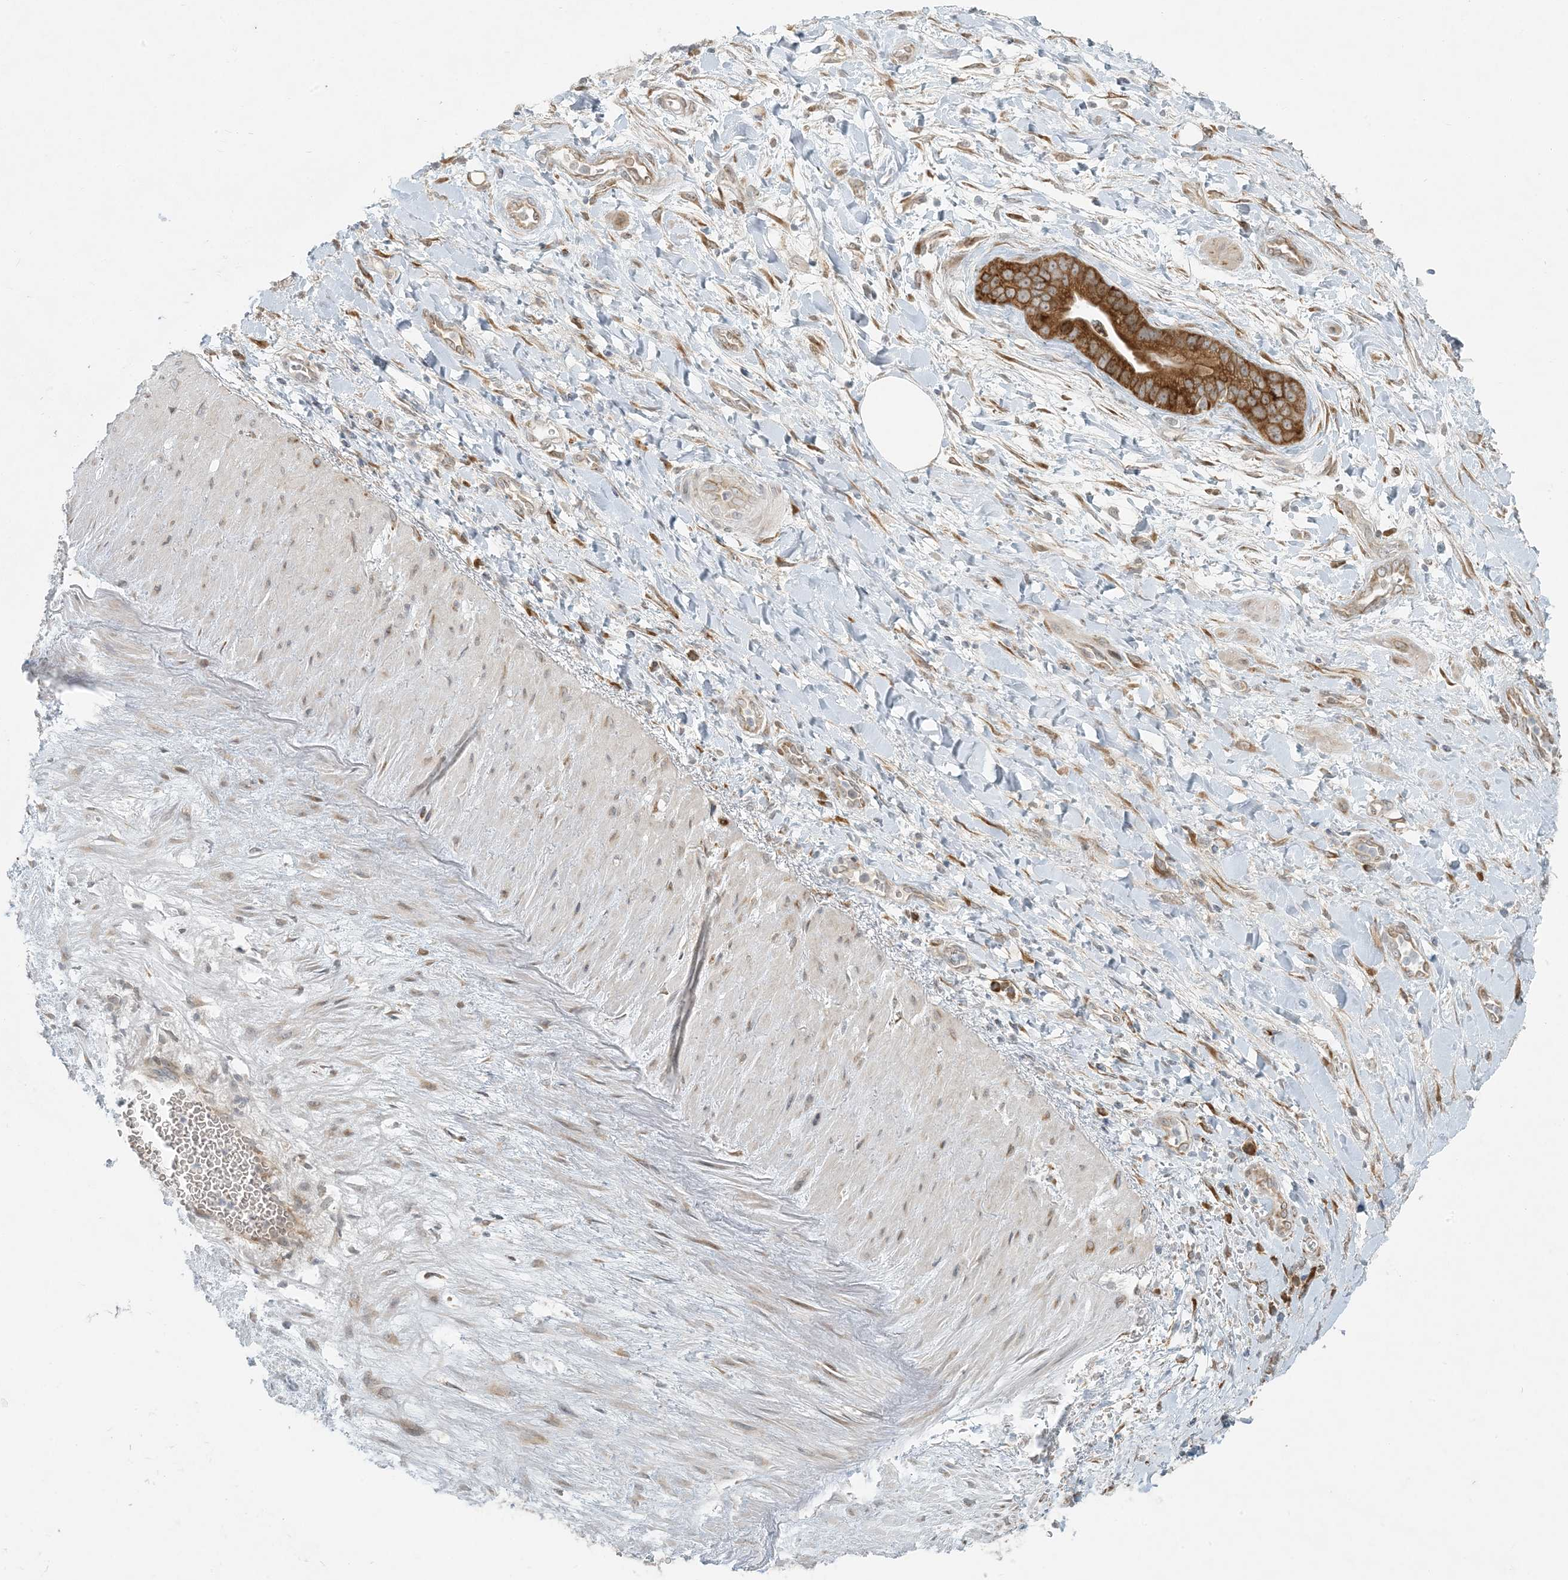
{"staining": {"intensity": "weak", "quantity": "25%-75%", "location": "cytoplasmic/membranous"}, "tissue": "adipose tissue", "cell_type": "Adipocytes", "image_type": "normal", "snomed": [{"axis": "morphology", "description": "Normal tissue, NOS"}, {"axis": "morphology", "description": "Adenocarcinoma, NOS"}, {"axis": "topography", "description": "Pancreas"}, {"axis": "topography", "description": "Peripheral nerve tissue"}], "caption": "A high-resolution histopathology image shows immunohistochemistry staining of unremarkable adipose tissue, which displays weak cytoplasmic/membranous positivity in approximately 25%-75% of adipocytes. (DAB (3,3'-diaminobenzidine) IHC, brown staining for protein, blue staining for nuclei).", "gene": "HACL1", "patient": {"sex": "male", "age": 59}}